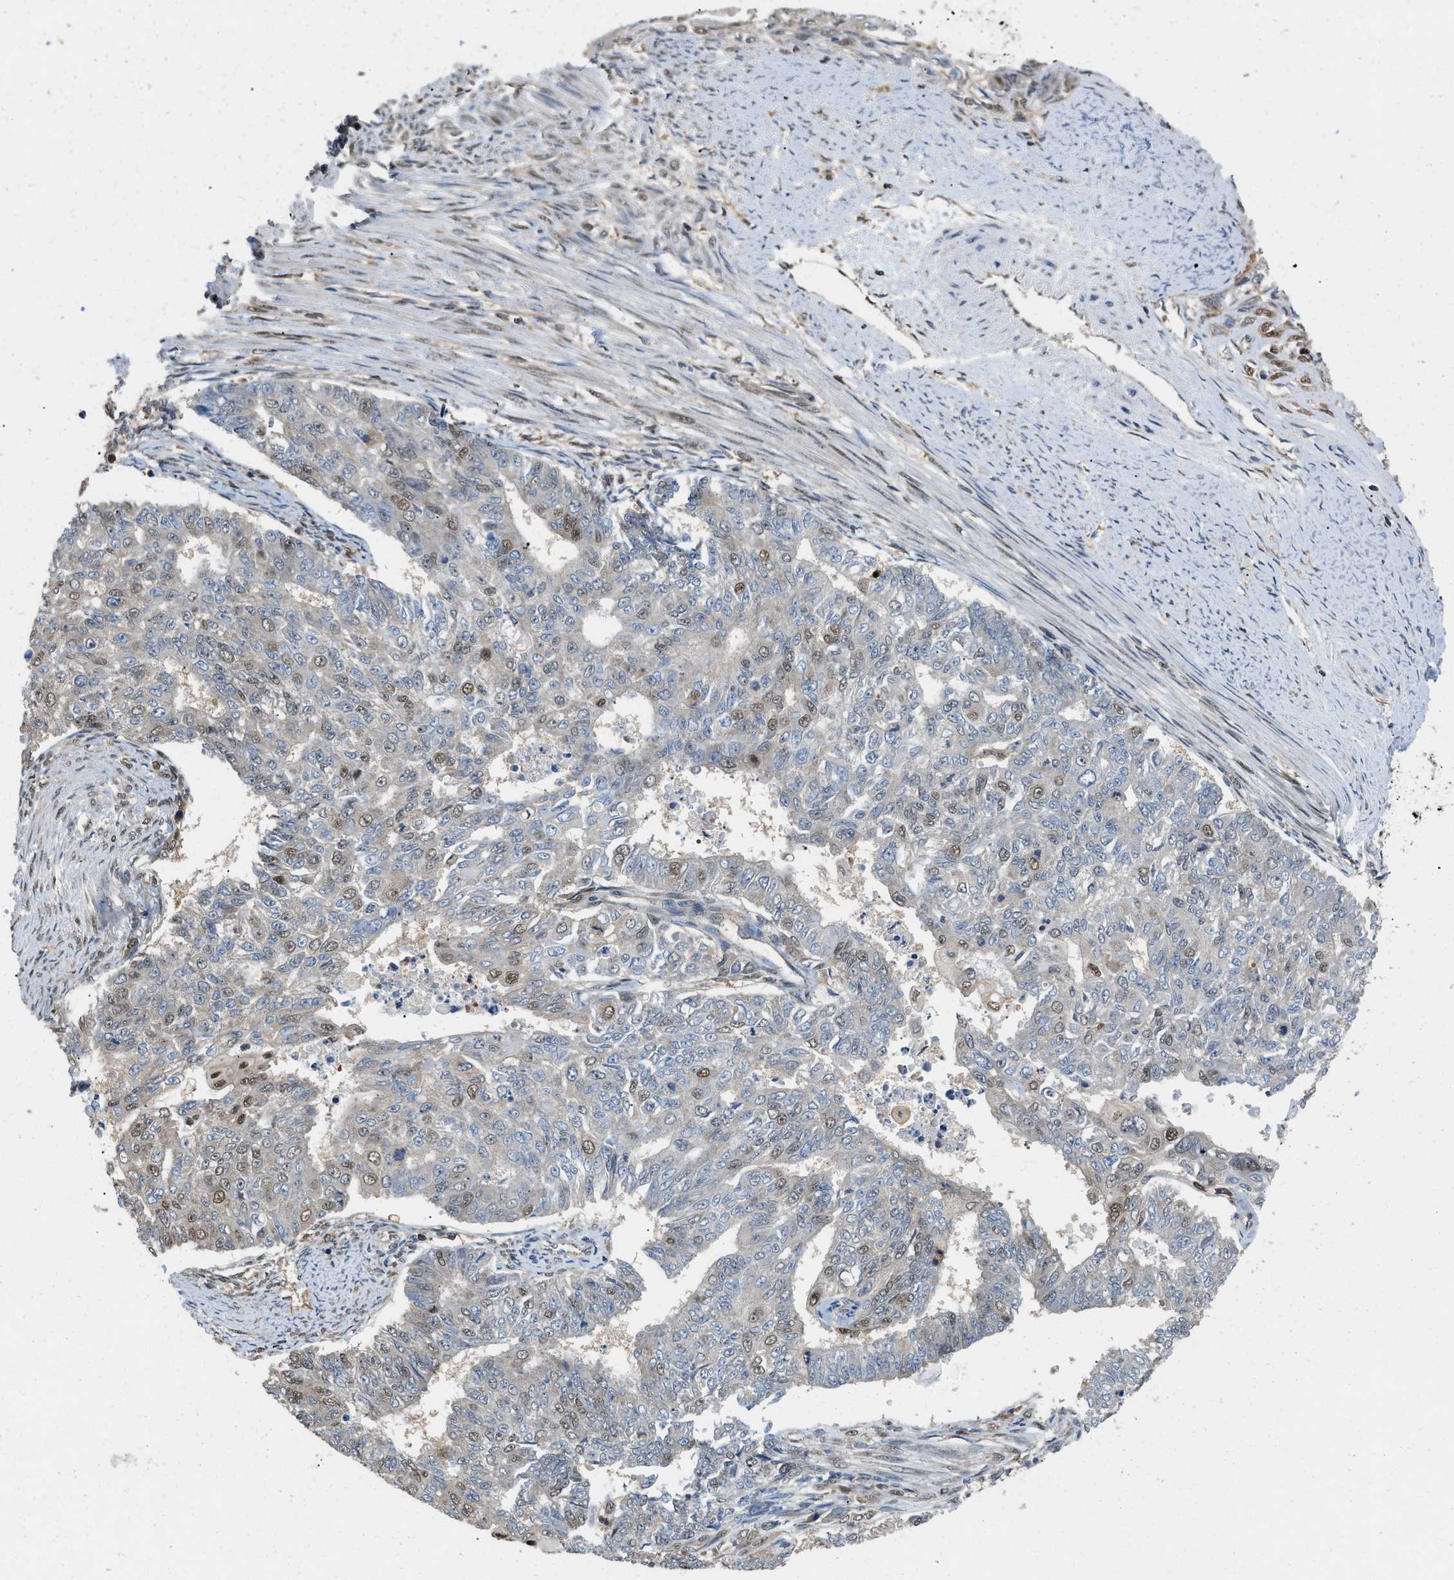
{"staining": {"intensity": "weak", "quantity": "<25%", "location": "nuclear"}, "tissue": "endometrial cancer", "cell_type": "Tumor cells", "image_type": "cancer", "snomed": [{"axis": "morphology", "description": "Adenocarcinoma, NOS"}, {"axis": "topography", "description": "Endometrium"}], "caption": "Immunohistochemistry histopathology image of human adenocarcinoma (endometrial) stained for a protein (brown), which shows no expression in tumor cells. Nuclei are stained in blue.", "gene": "ATF7IP", "patient": {"sex": "female", "age": 32}}